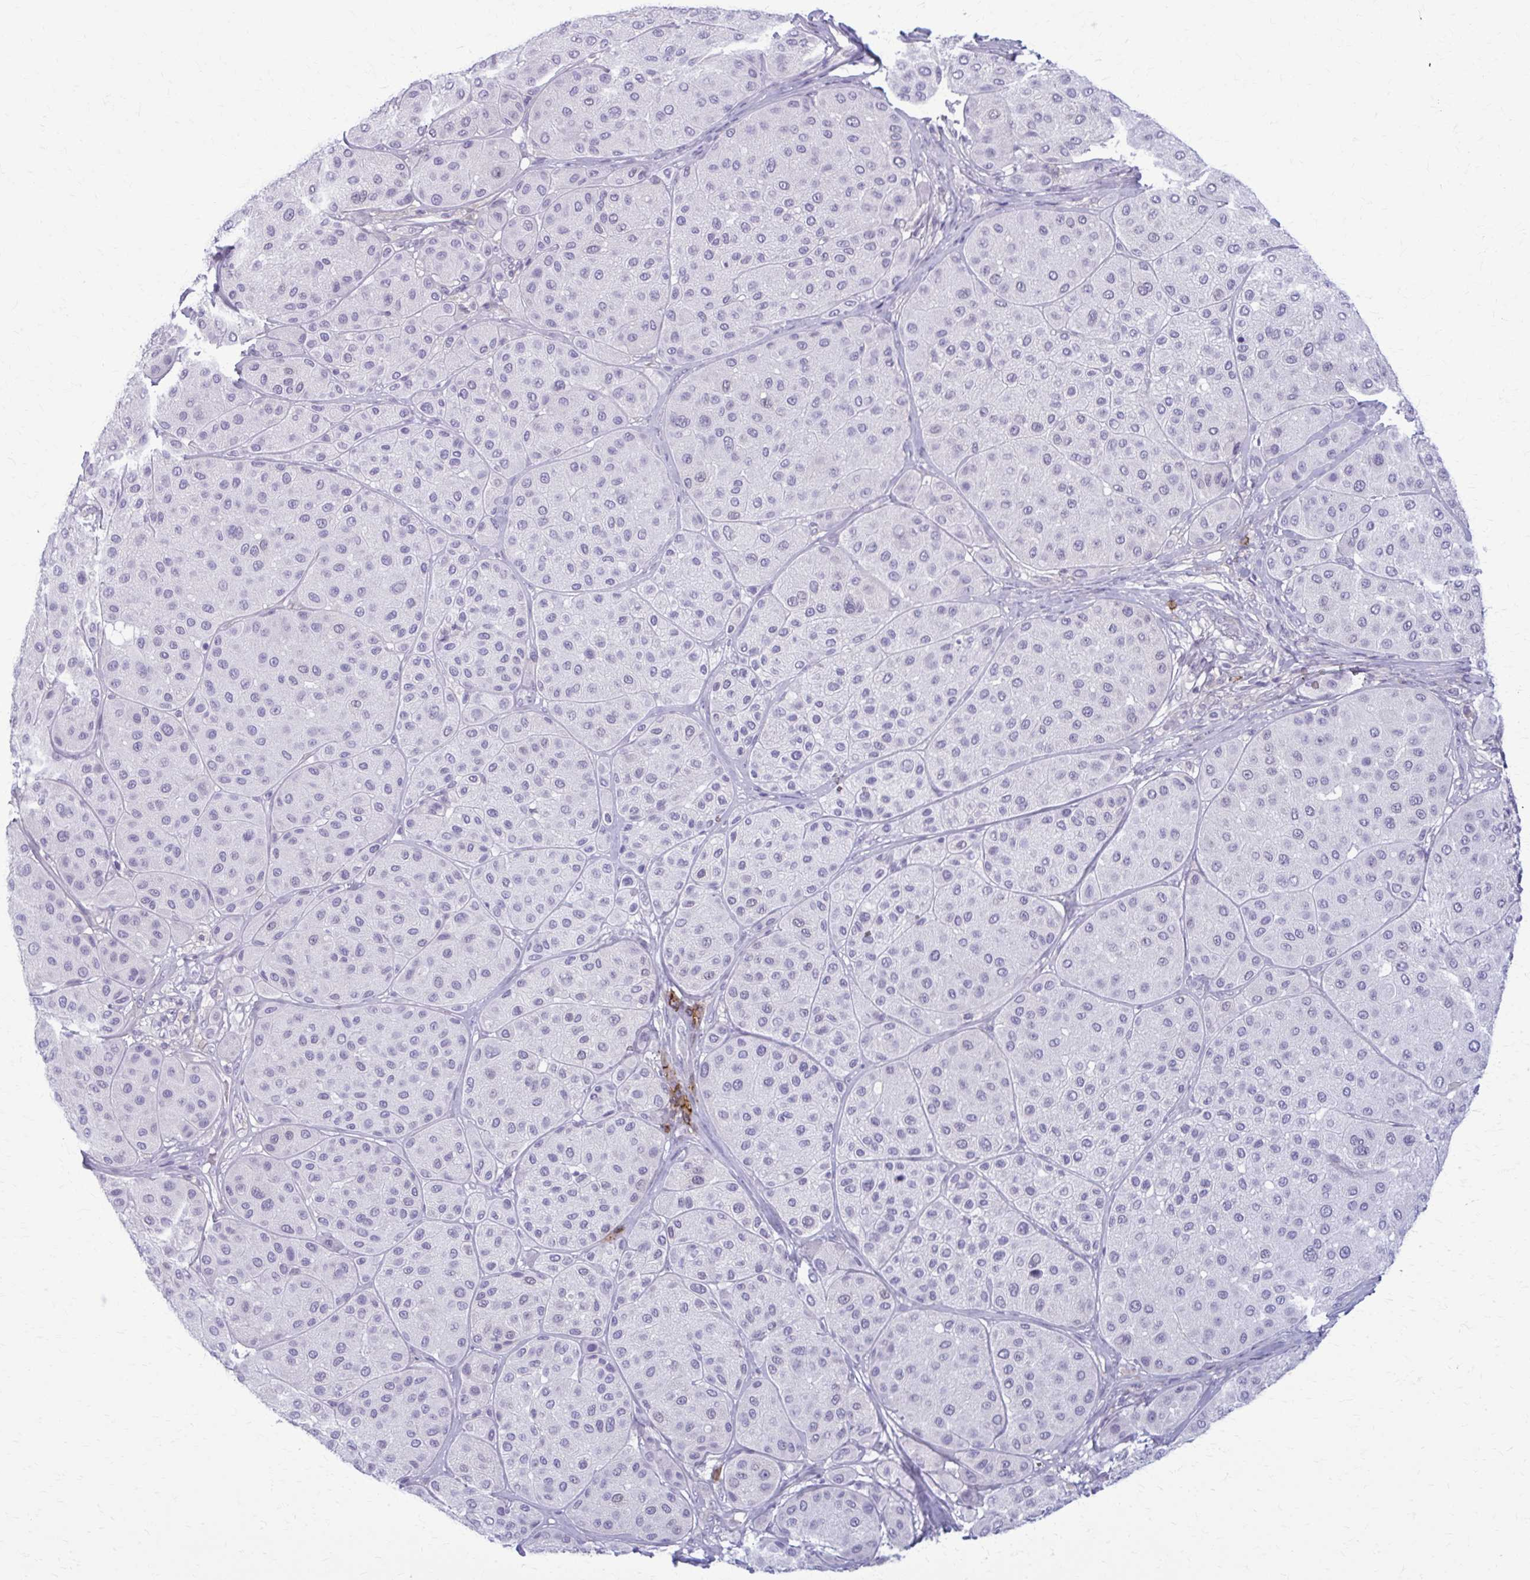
{"staining": {"intensity": "negative", "quantity": "none", "location": "none"}, "tissue": "melanoma", "cell_type": "Tumor cells", "image_type": "cancer", "snomed": [{"axis": "morphology", "description": "Malignant melanoma, Metastatic site"}, {"axis": "topography", "description": "Smooth muscle"}], "caption": "The immunohistochemistry micrograph has no significant expression in tumor cells of malignant melanoma (metastatic site) tissue.", "gene": "CD38", "patient": {"sex": "male", "age": 41}}